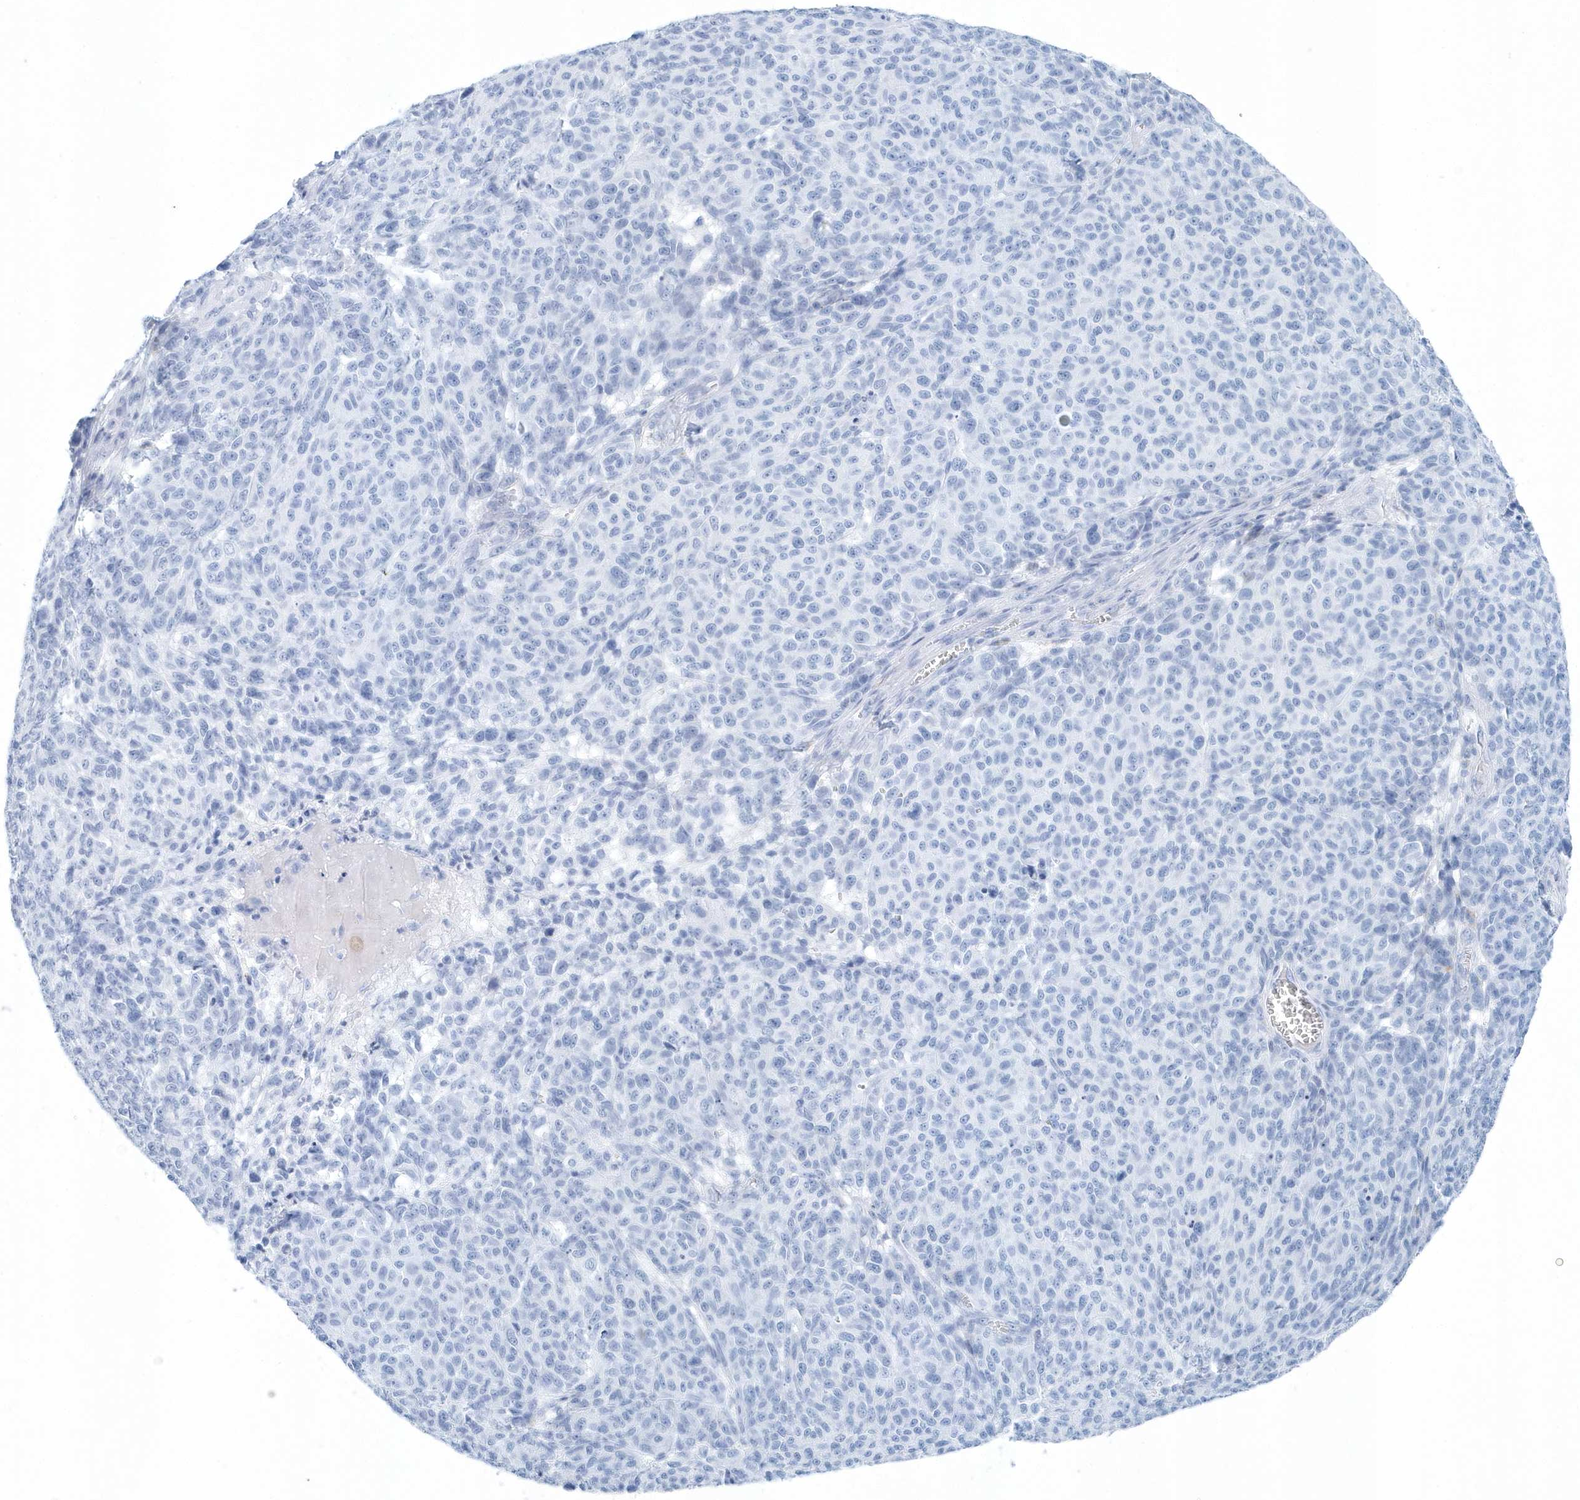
{"staining": {"intensity": "negative", "quantity": "none", "location": "none"}, "tissue": "melanoma", "cell_type": "Tumor cells", "image_type": "cancer", "snomed": [{"axis": "morphology", "description": "Malignant melanoma, NOS"}, {"axis": "topography", "description": "Skin"}], "caption": "A micrograph of malignant melanoma stained for a protein reveals no brown staining in tumor cells.", "gene": "PTPRO", "patient": {"sex": "male", "age": 49}}